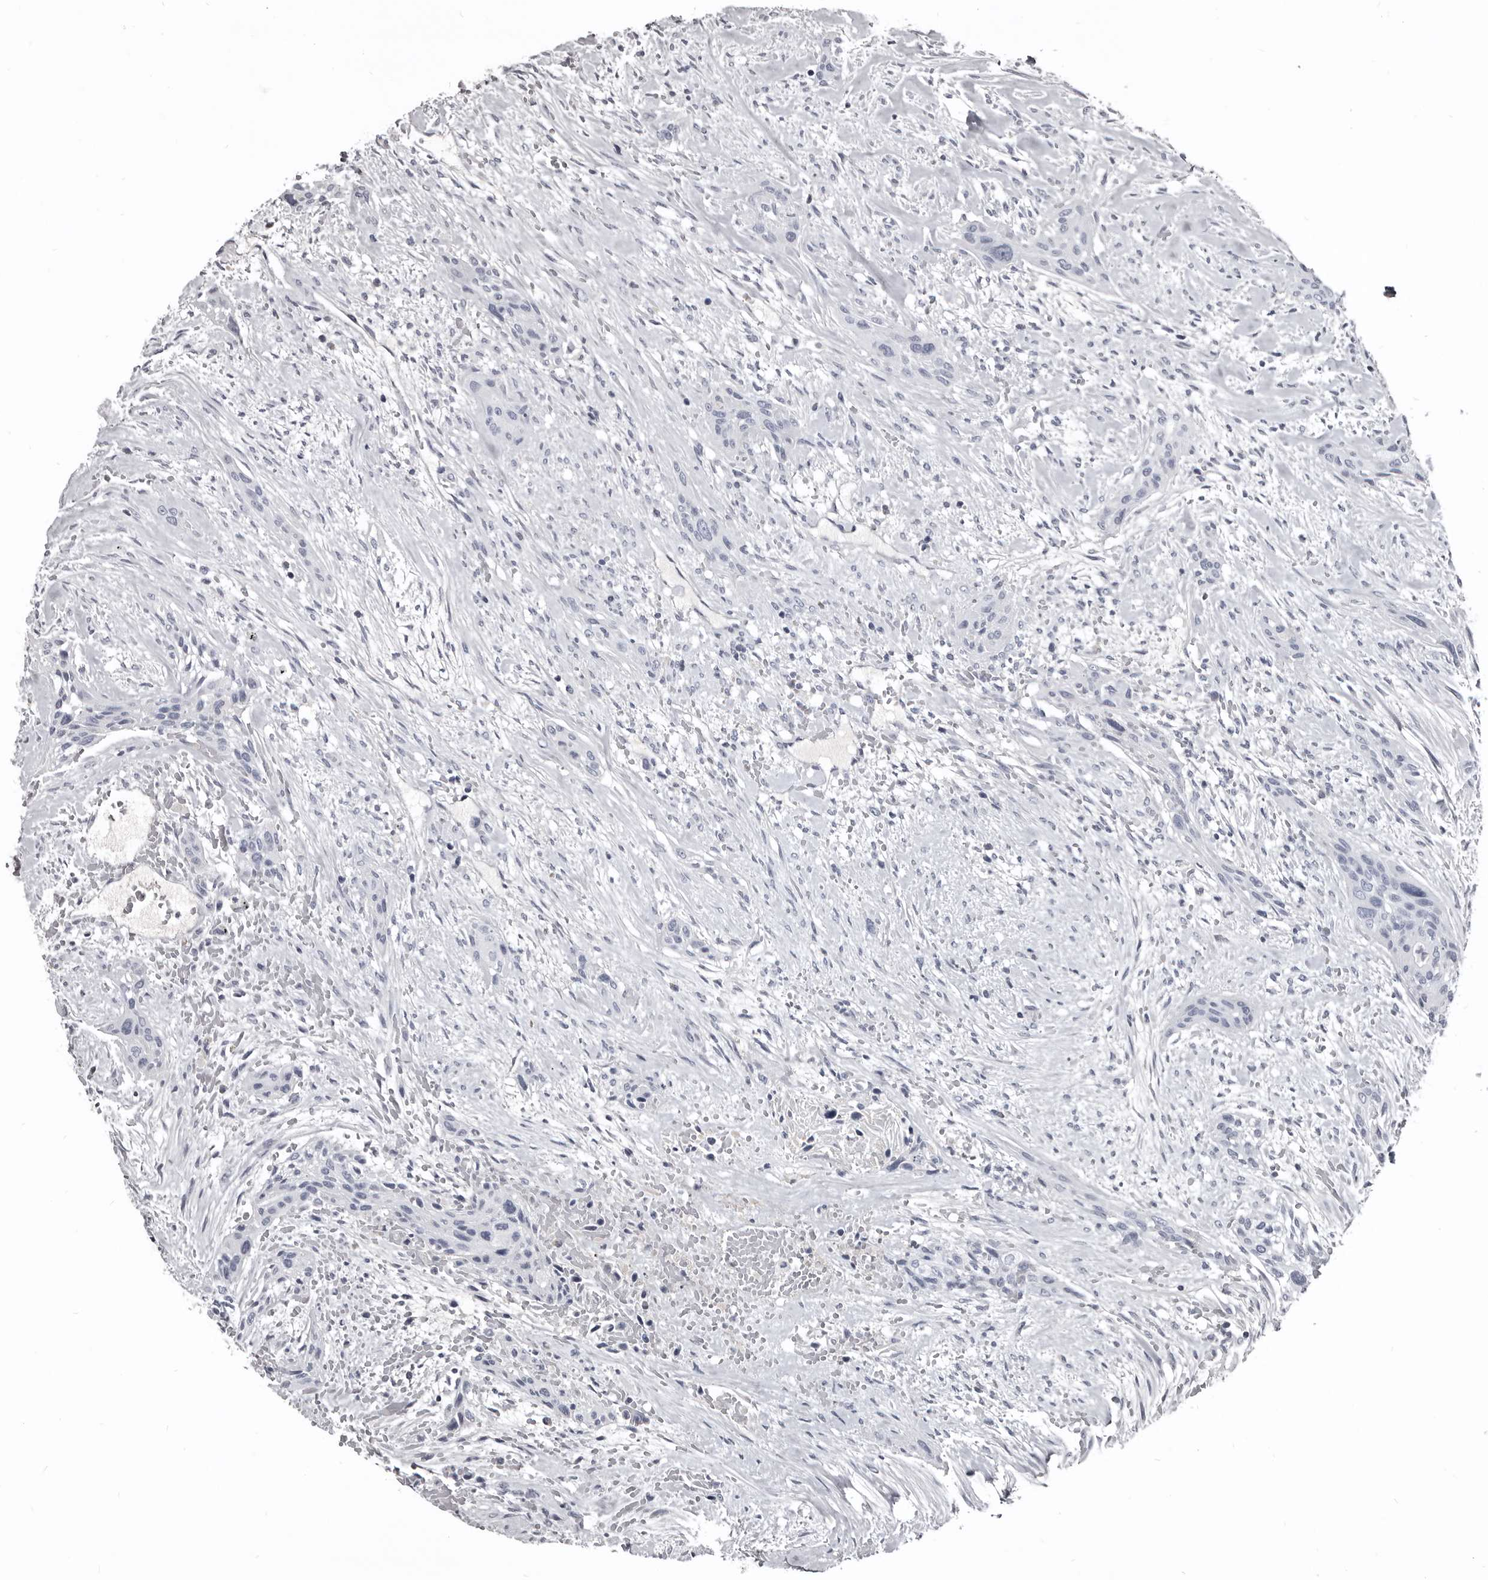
{"staining": {"intensity": "negative", "quantity": "none", "location": "none"}, "tissue": "urothelial cancer", "cell_type": "Tumor cells", "image_type": "cancer", "snomed": [{"axis": "morphology", "description": "Urothelial carcinoma, High grade"}, {"axis": "topography", "description": "Urinary bladder"}], "caption": "DAB immunohistochemical staining of high-grade urothelial carcinoma displays no significant expression in tumor cells.", "gene": "GREB1", "patient": {"sex": "male", "age": 35}}